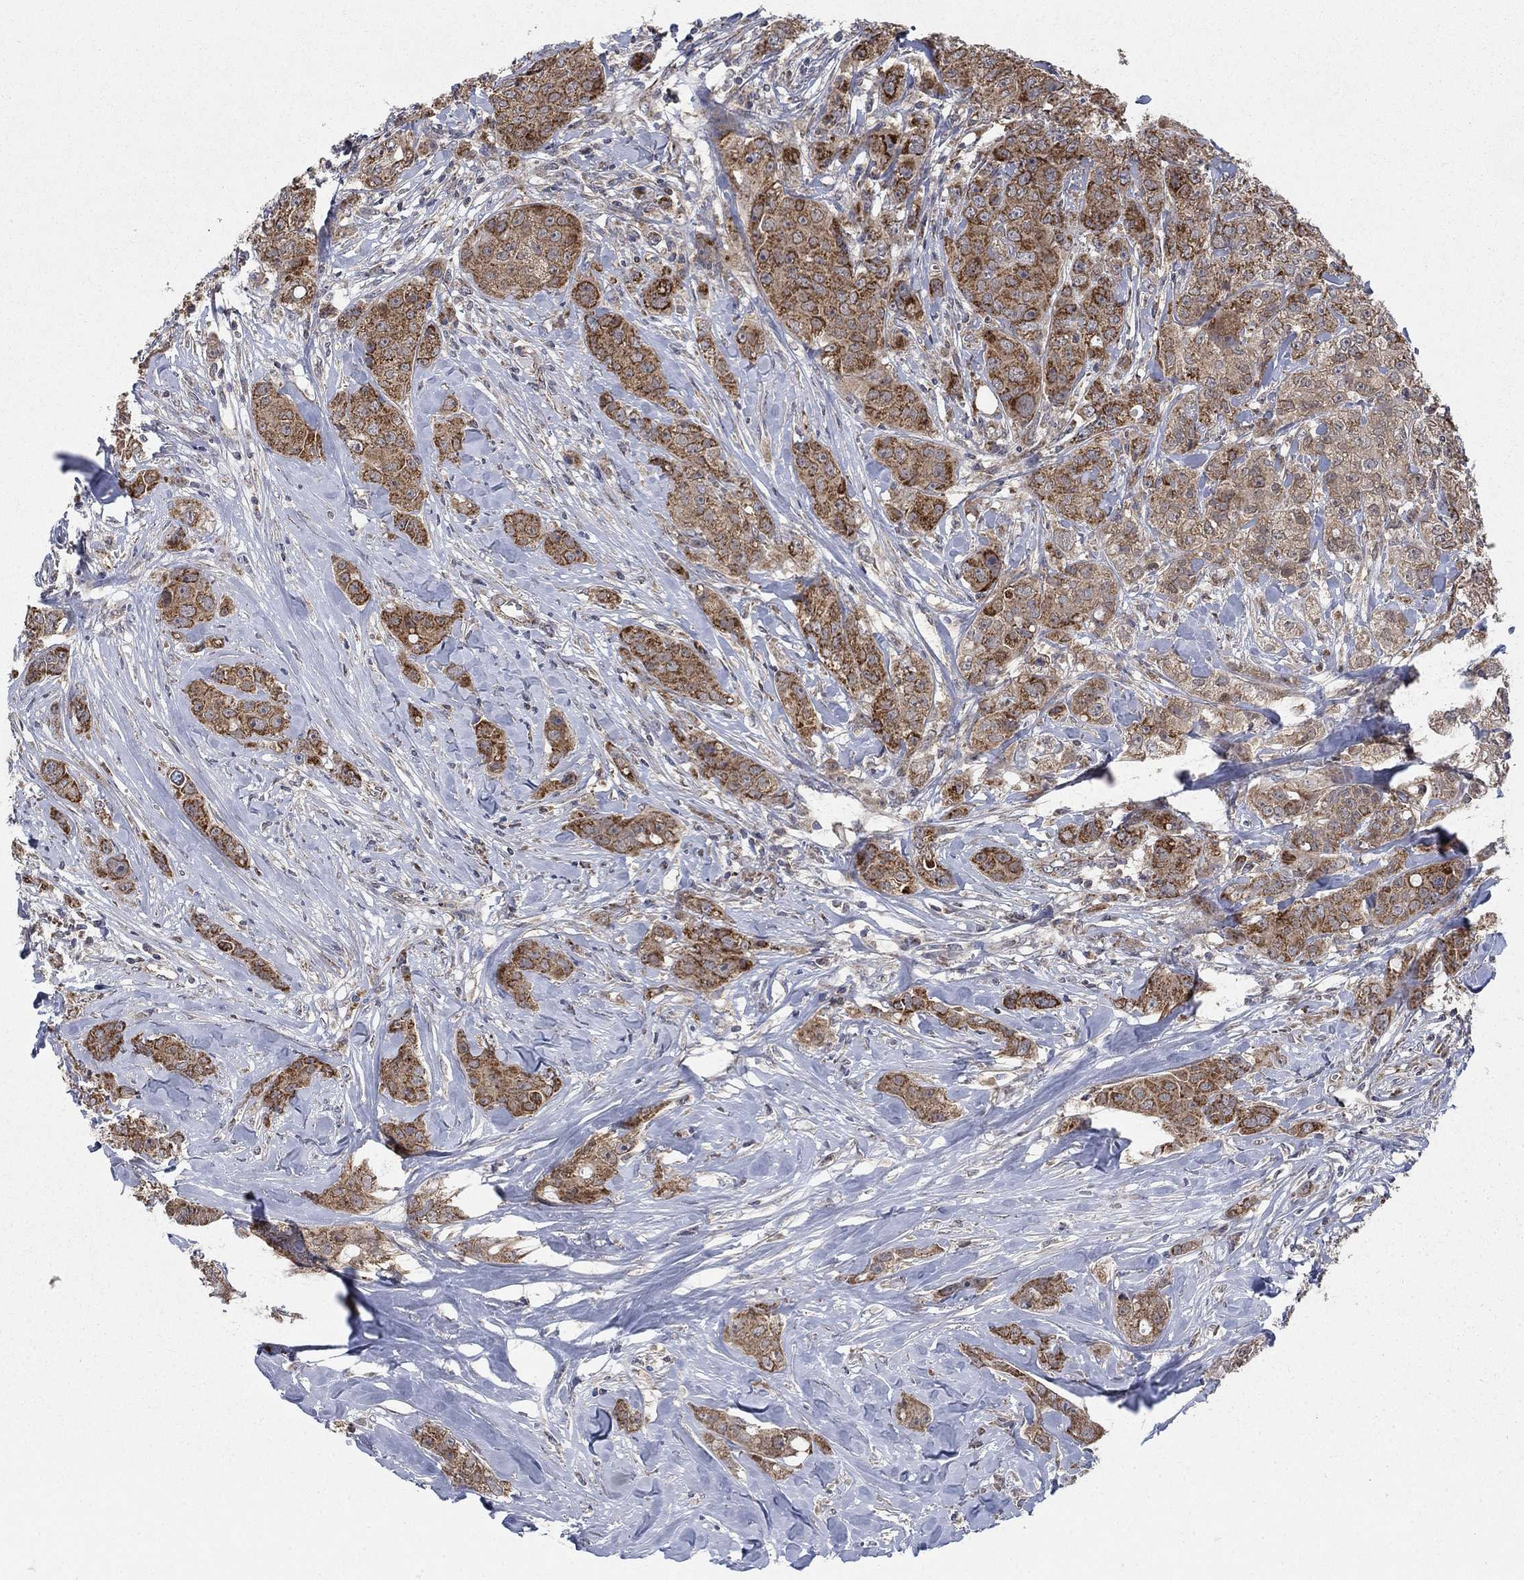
{"staining": {"intensity": "moderate", "quantity": ">75%", "location": "cytoplasmic/membranous"}, "tissue": "breast cancer", "cell_type": "Tumor cells", "image_type": "cancer", "snomed": [{"axis": "morphology", "description": "Duct carcinoma"}, {"axis": "topography", "description": "Breast"}], "caption": "There is medium levels of moderate cytoplasmic/membranous staining in tumor cells of breast infiltrating ductal carcinoma, as demonstrated by immunohistochemical staining (brown color).", "gene": "NME7", "patient": {"sex": "female", "age": 43}}